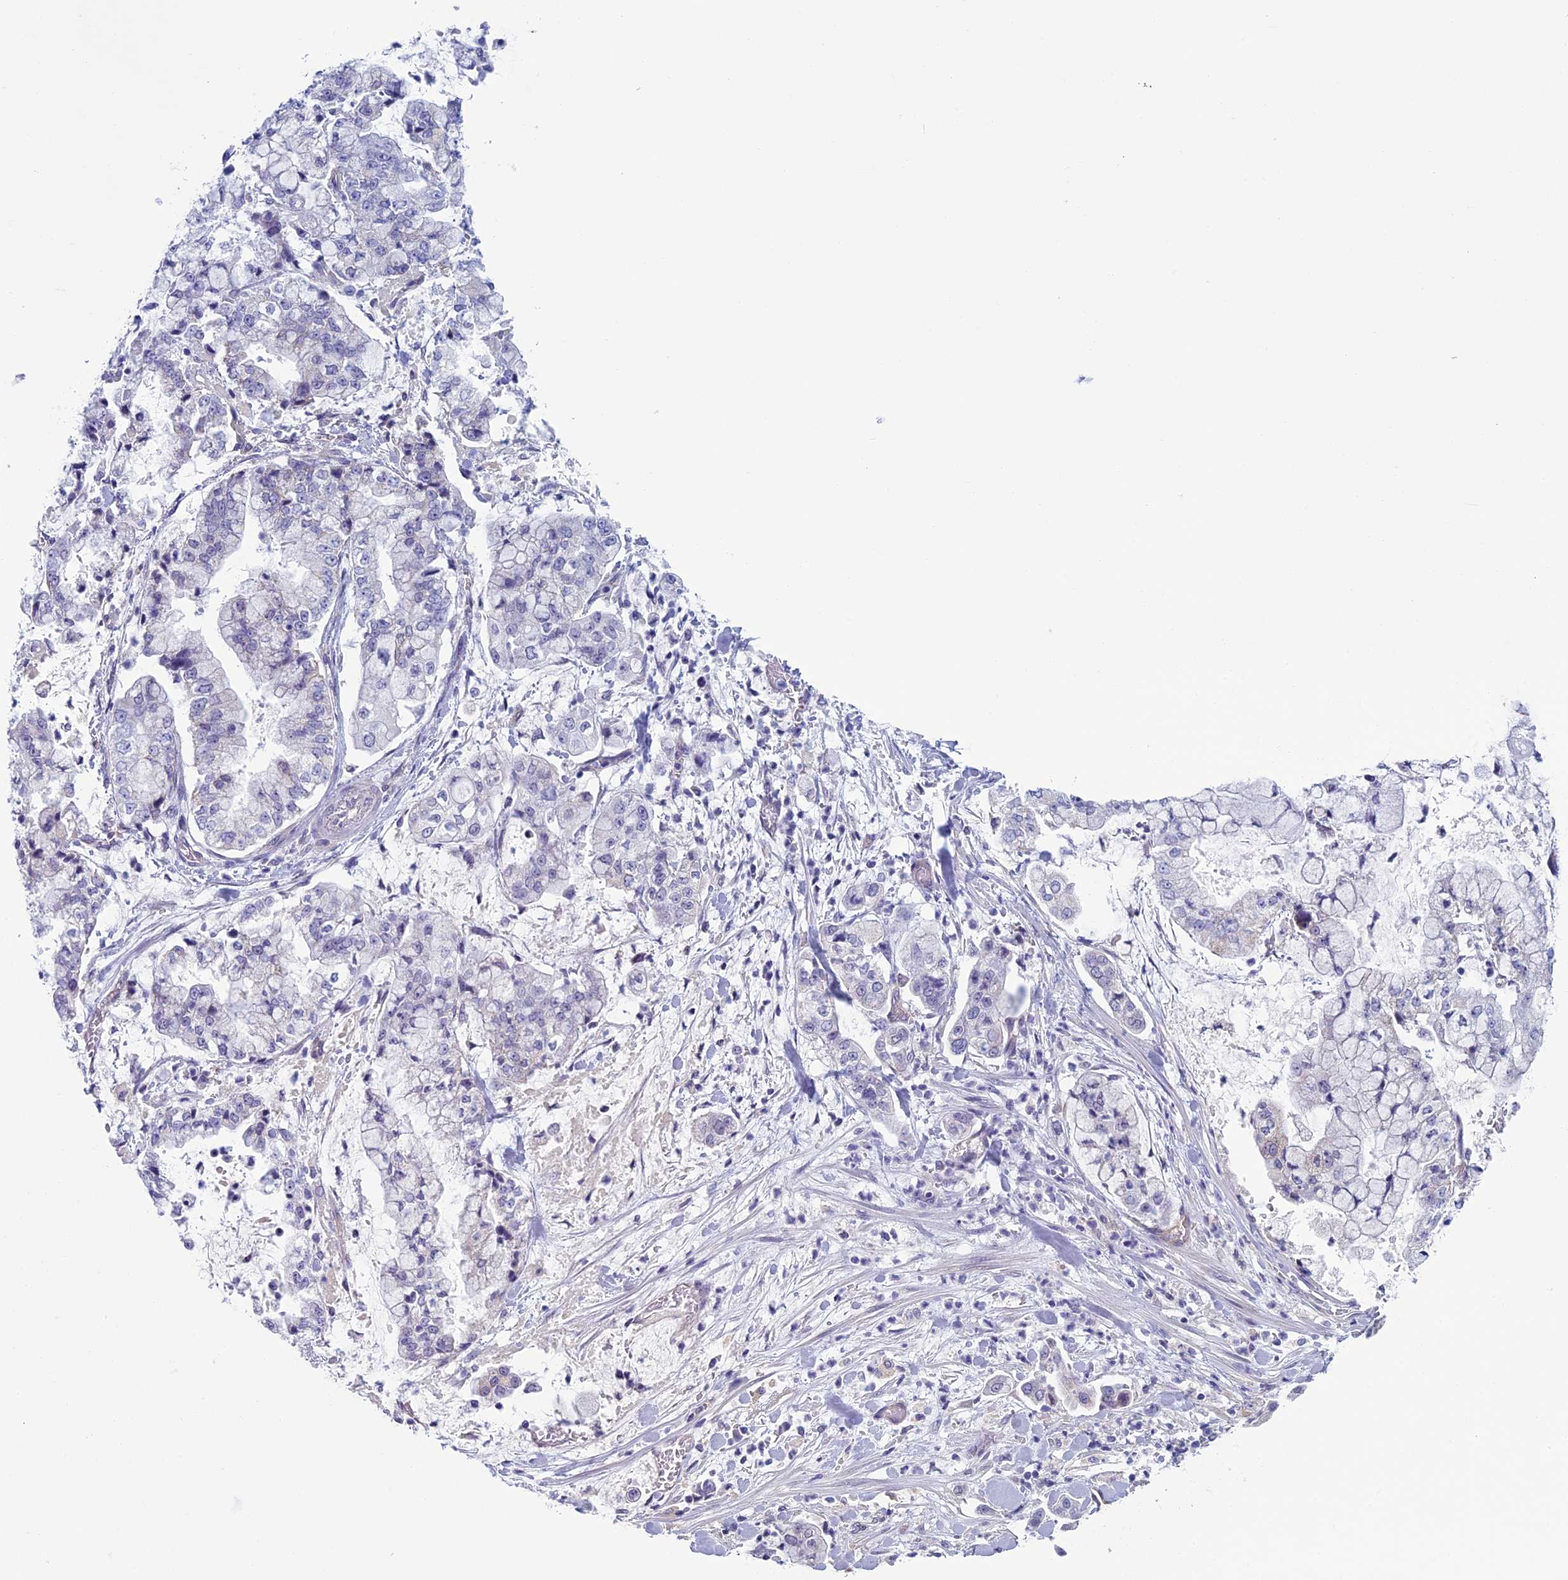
{"staining": {"intensity": "negative", "quantity": "none", "location": "none"}, "tissue": "stomach cancer", "cell_type": "Tumor cells", "image_type": "cancer", "snomed": [{"axis": "morphology", "description": "Adenocarcinoma, NOS"}, {"axis": "topography", "description": "Stomach"}], "caption": "IHC of human stomach cancer exhibits no positivity in tumor cells. (DAB (3,3'-diaminobenzidine) immunohistochemistry (IHC), high magnification).", "gene": "MFSD12", "patient": {"sex": "male", "age": 76}}